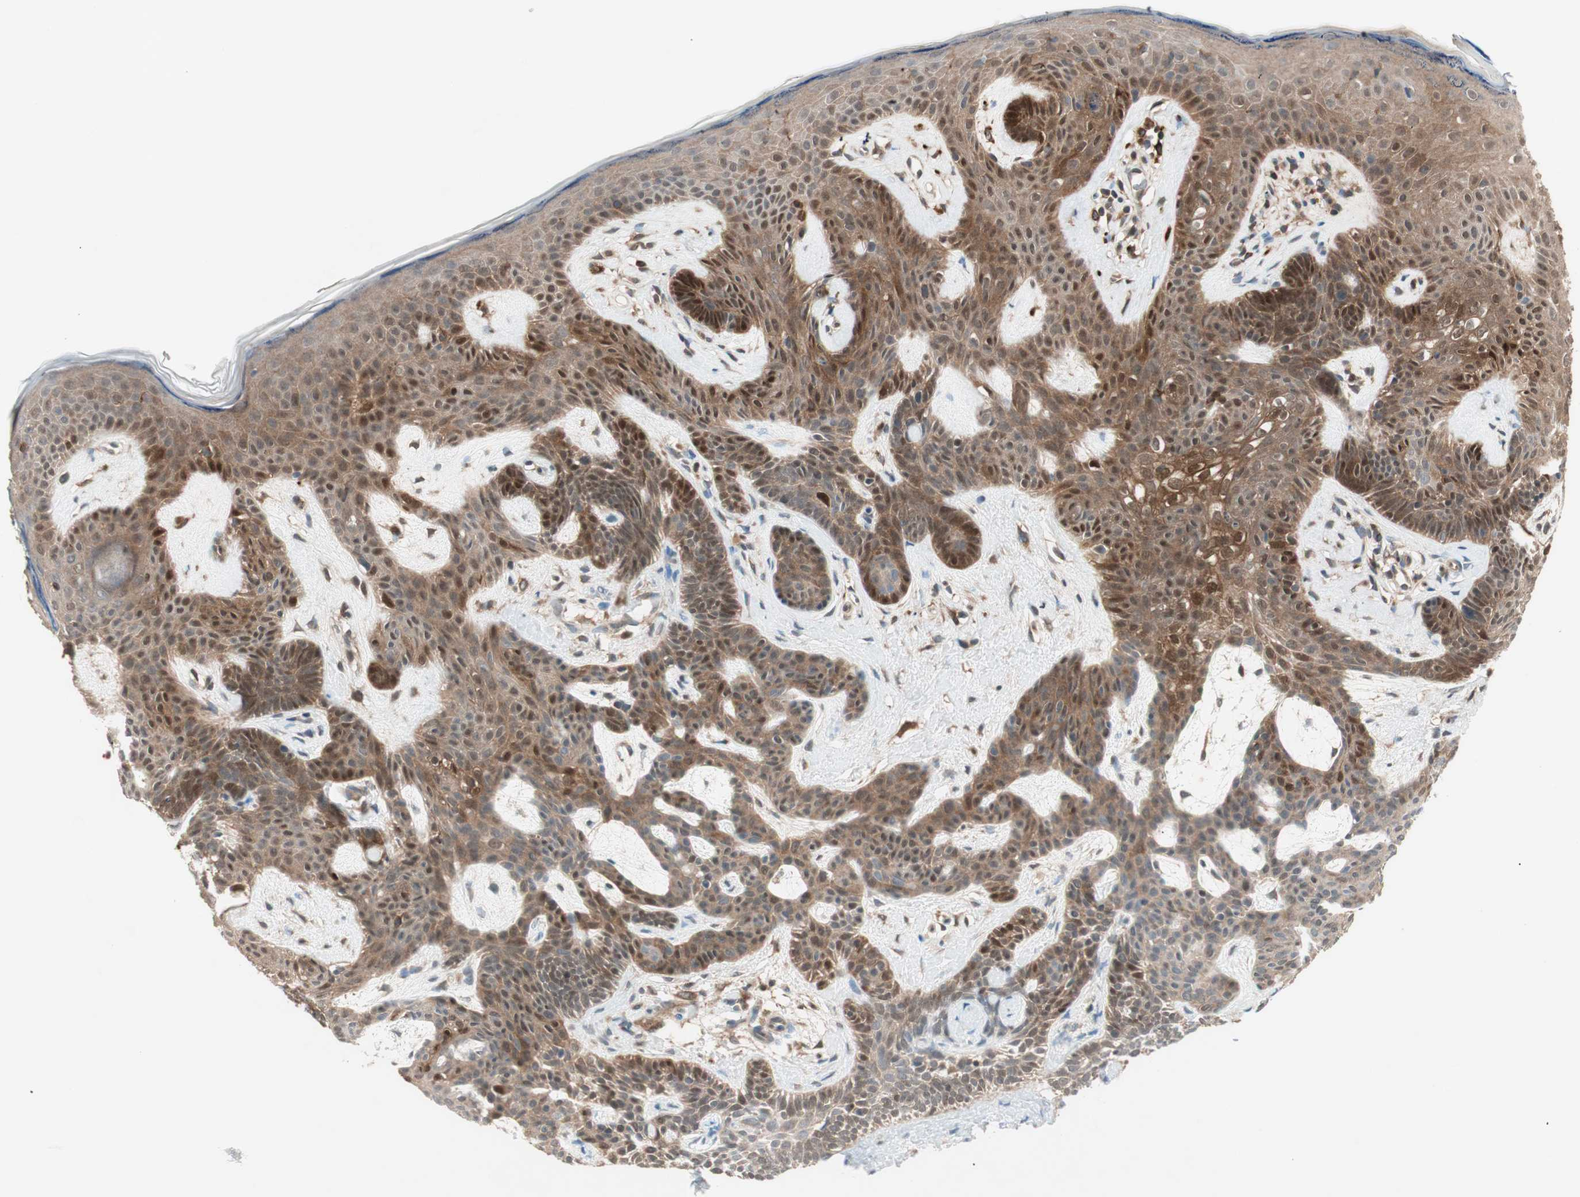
{"staining": {"intensity": "strong", "quantity": ">75%", "location": "cytoplasmic/membranous,nuclear"}, "tissue": "skin cancer", "cell_type": "Tumor cells", "image_type": "cancer", "snomed": [{"axis": "morphology", "description": "Developmental malformation"}, {"axis": "morphology", "description": "Basal cell carcinoma"}, {"axis": "topography", "description": "Skin"}], "caption": "Immunohistochemical staining of human skin cancer (basal cell carcinoma) reveals high levels of strong cytoplasmic/membranous and nuclear protein staining in about >75% of tumor cells. The protein is shown in brown color, while the nuclei are stained blue.", "gene": "GALT", "patient": {"sex": "female", "age": 62}}